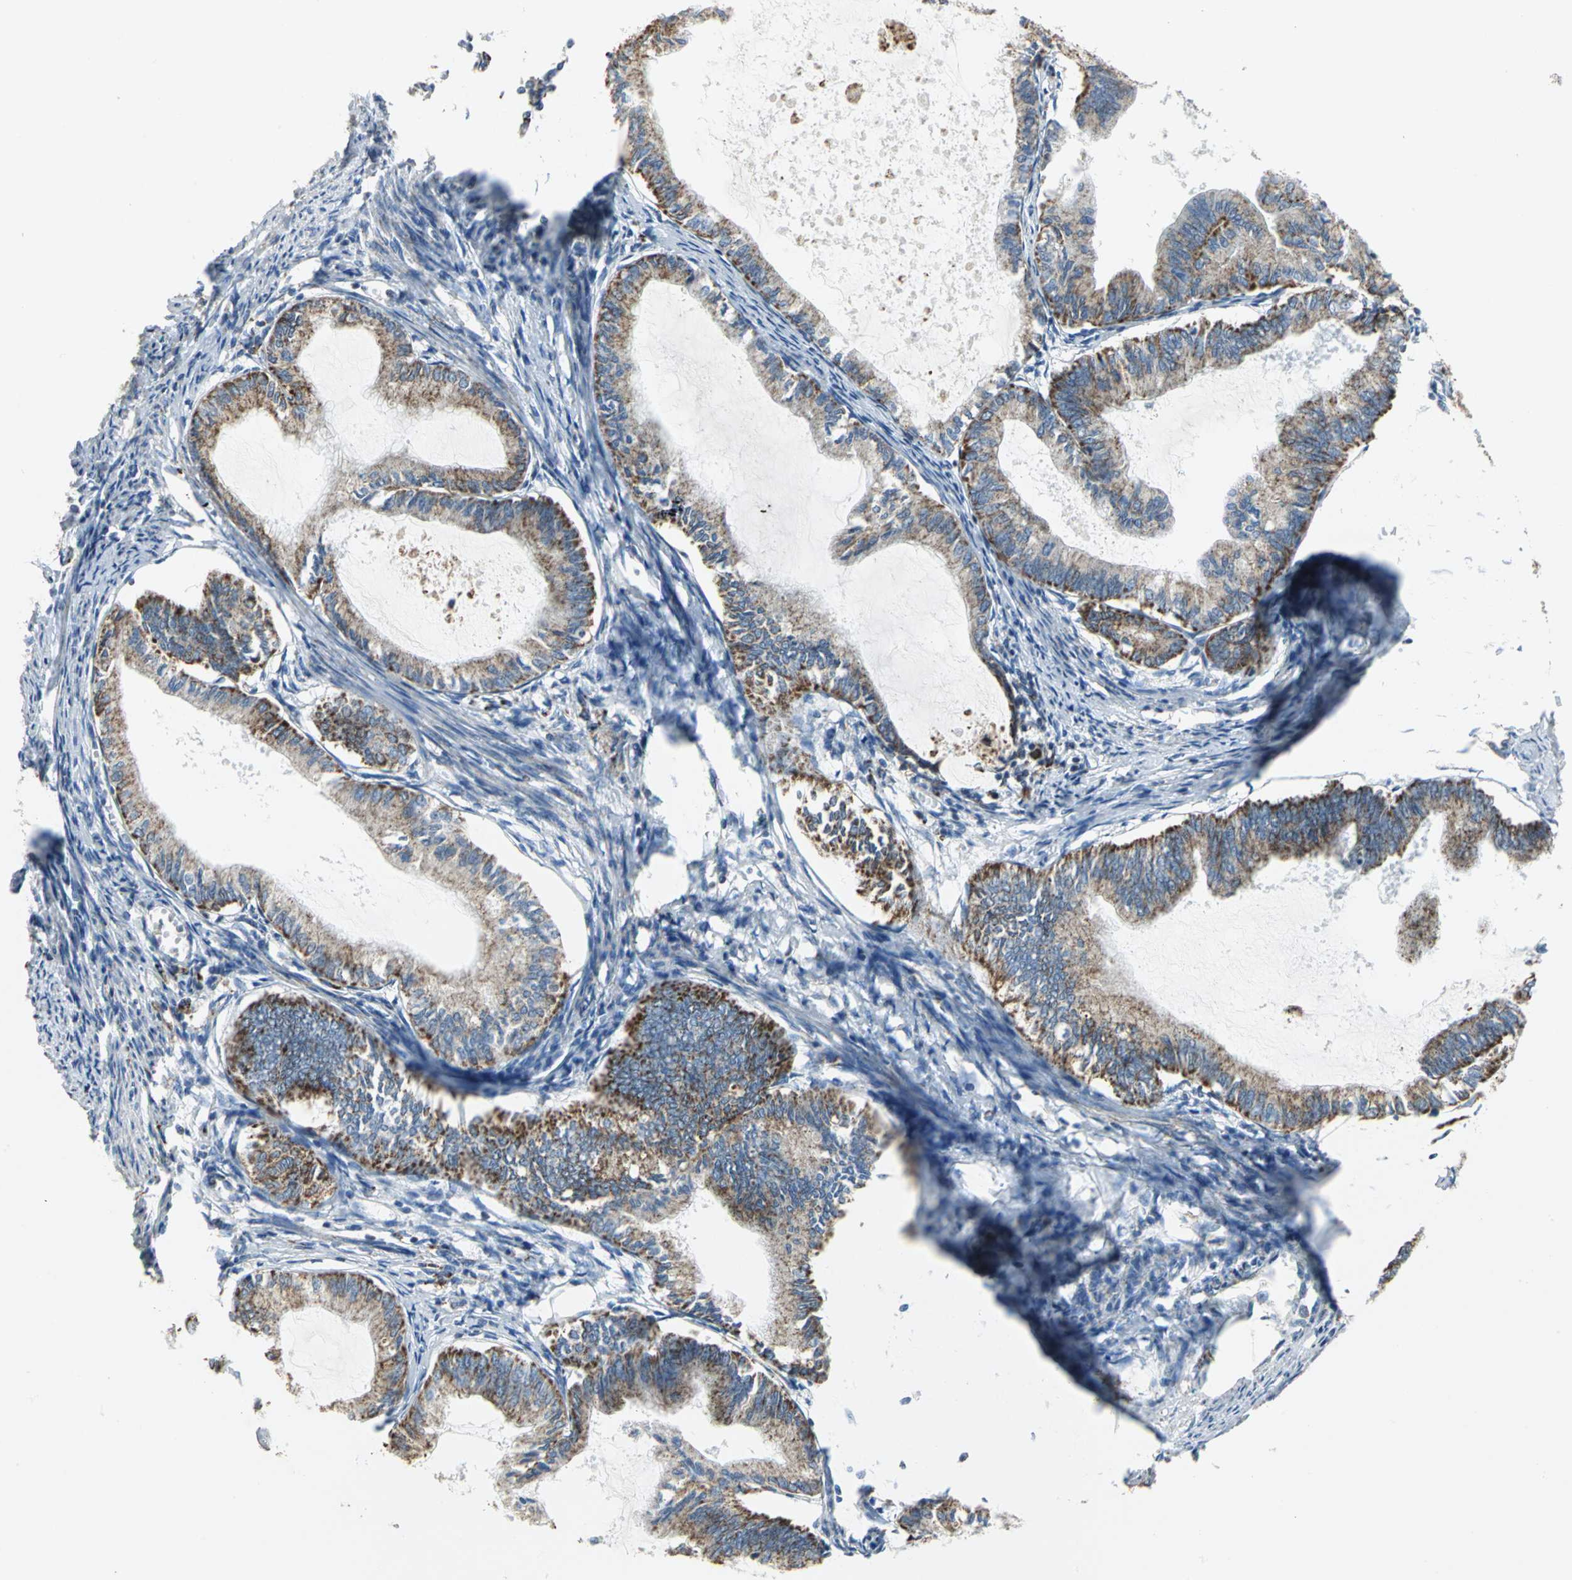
{"staining": {"intensity": "moderate", "quantity": ">75%", "location": "cytoplasmic/membranous"}, "tissue": "endometrial cancer", "cell_type": "Tumor cells", "image_type": "cancer", "snomed": [{"axis": "morphology", "description": "Adenocarcinoma, NOS"}, {"axis": "topography", "description": "Endometrium"}], "caption": "Human adenocarcinoma (endometrial) stained with a protein marker displays moderate staining in tumor cells.", "gene": "NTRK1", "patient": {"sex": "female", "age": 86}}